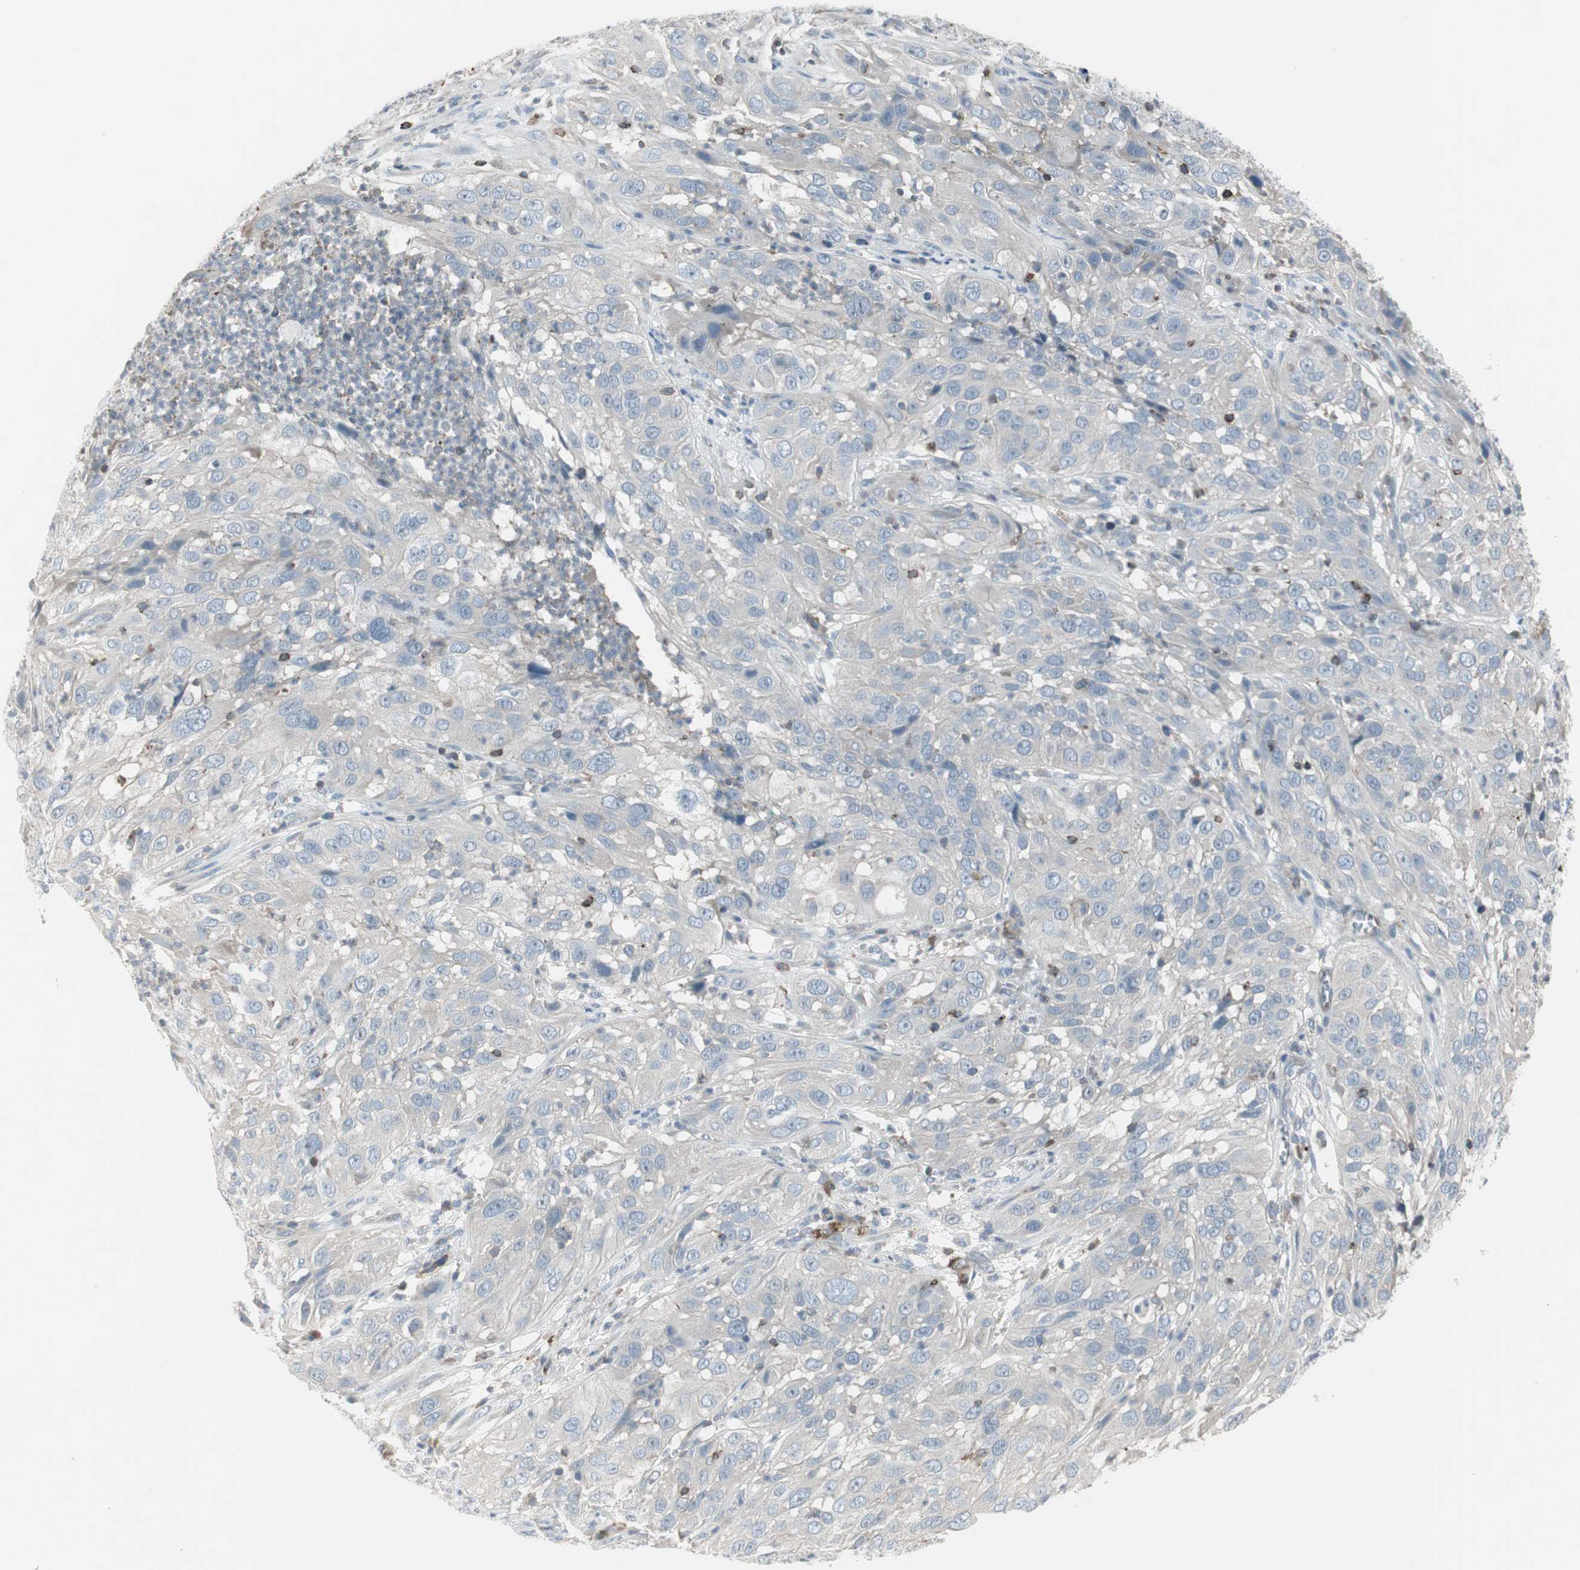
{"staining": {"intensity": "negative", "quantity": "none", "location": "none"}, "tissue": "cervical cancer", "cell_type": "Tumor cells", "image_type": "cancer", "snomed": [{"axis": "morphology", "description": "Squamous cell carcinoma, NOS"}, {"axis": "topography", "description": "Cervix"}], "caption": "A histopathology image of human cervical squamous cell carcinoma is negative for staining in tumor cells. (DAB immunohistochemistry with hematoxylin counter stain).", "gene": "MAP4K4", "patient": {"sex": "female", "age": 32}}